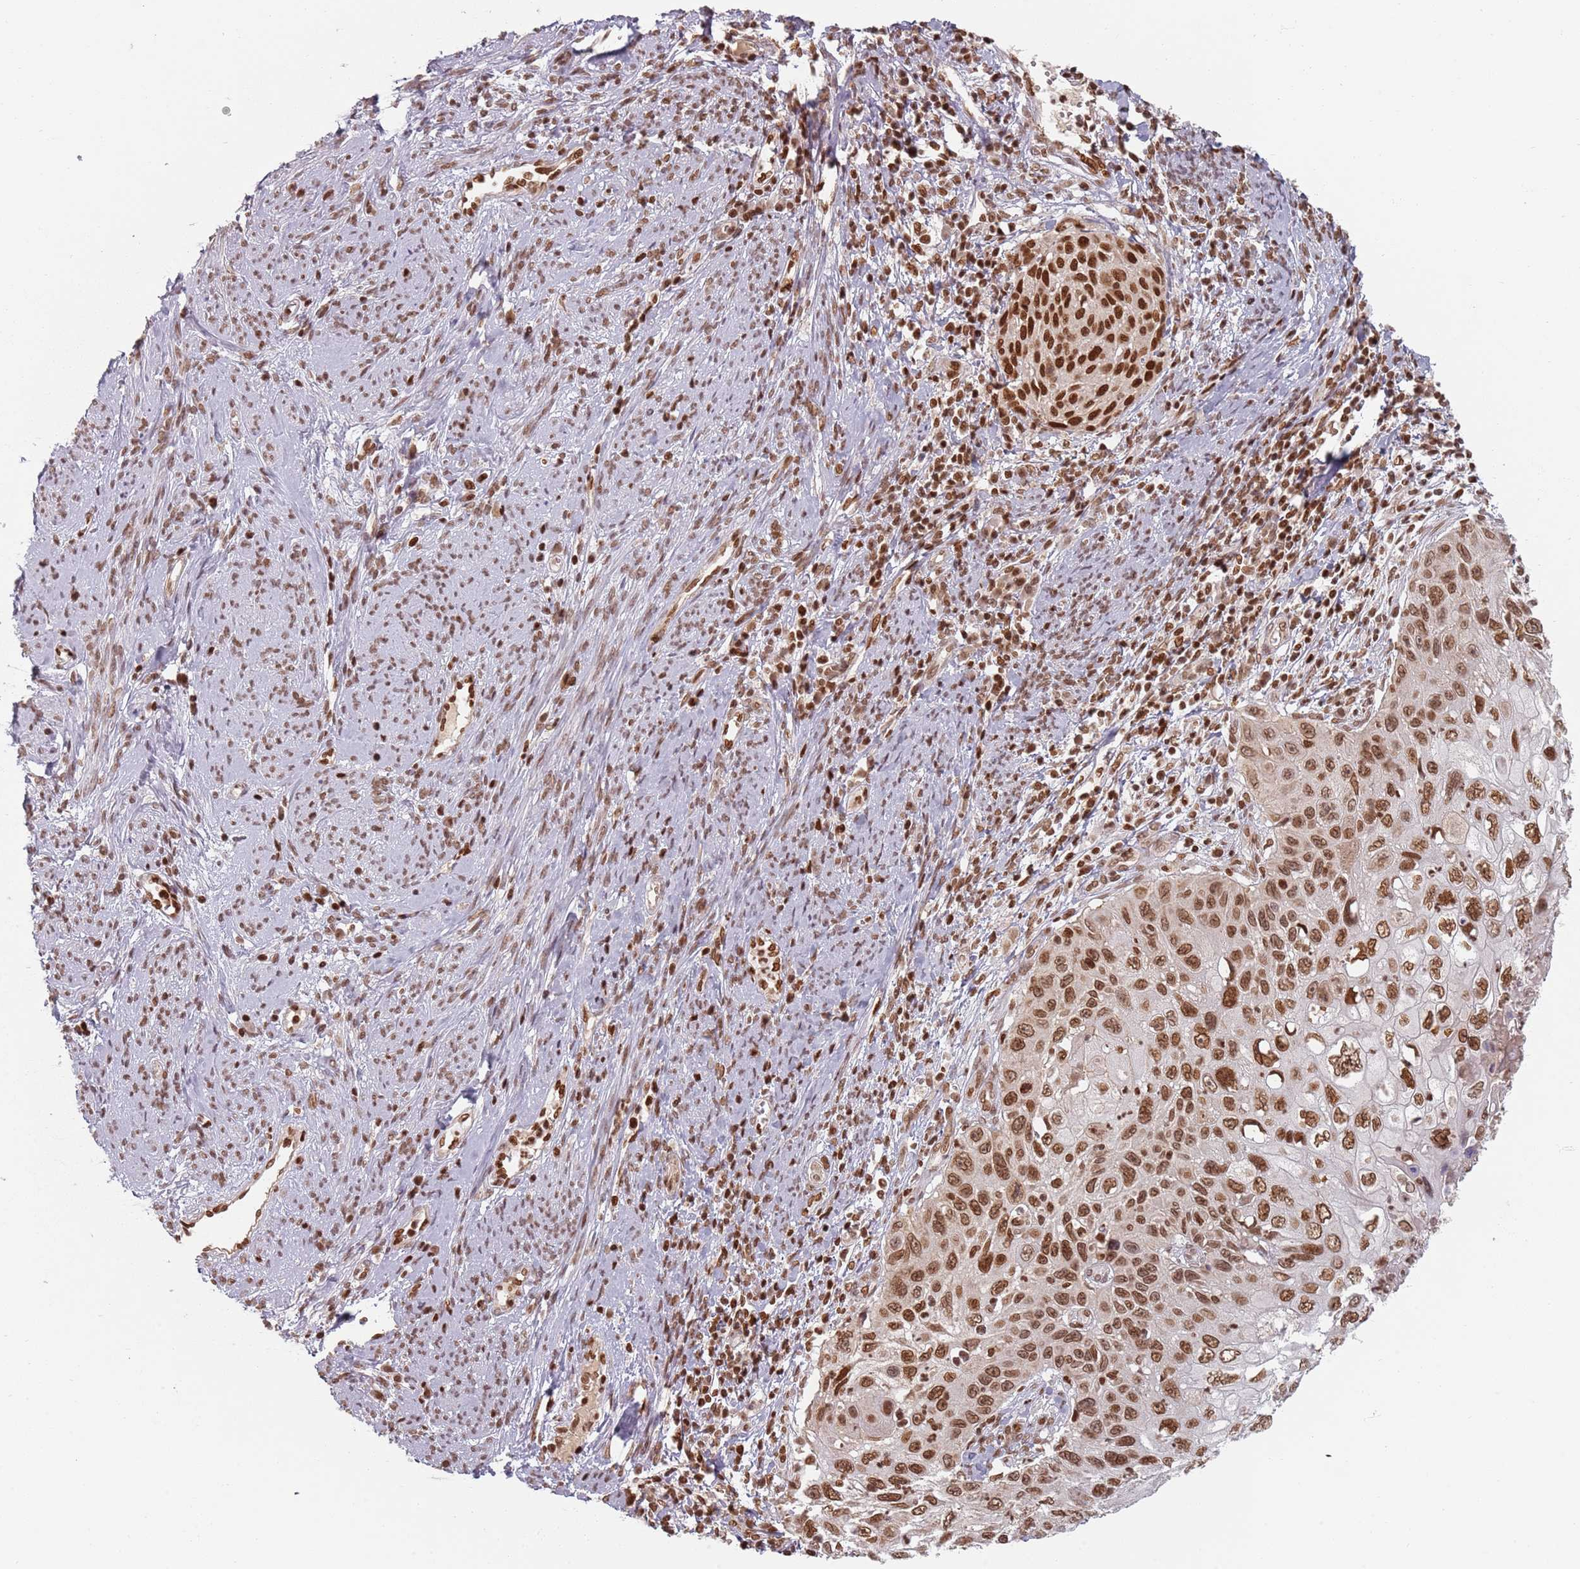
{"staining": {"intensity": "strong", "quantity": ">75%", "location": "nuclear"}, "tissue": "cervical cancer", "cell_type": "Tumor cells", "image_type": "cancer", "snomed": [{"axis": "morphology", "description": "Squamous cell carcinoma, NOS"}, {"axis": "topography", "description": "Cervix"}], "caption": "The image displays immunohistochemical staining of squamous cell carcinoma (cervical). There is strong nuclear positivity is identified in approximately >75% of tumor cells.", "gene": "NUP50", "patient": {"sex": "female", "age": 70}}